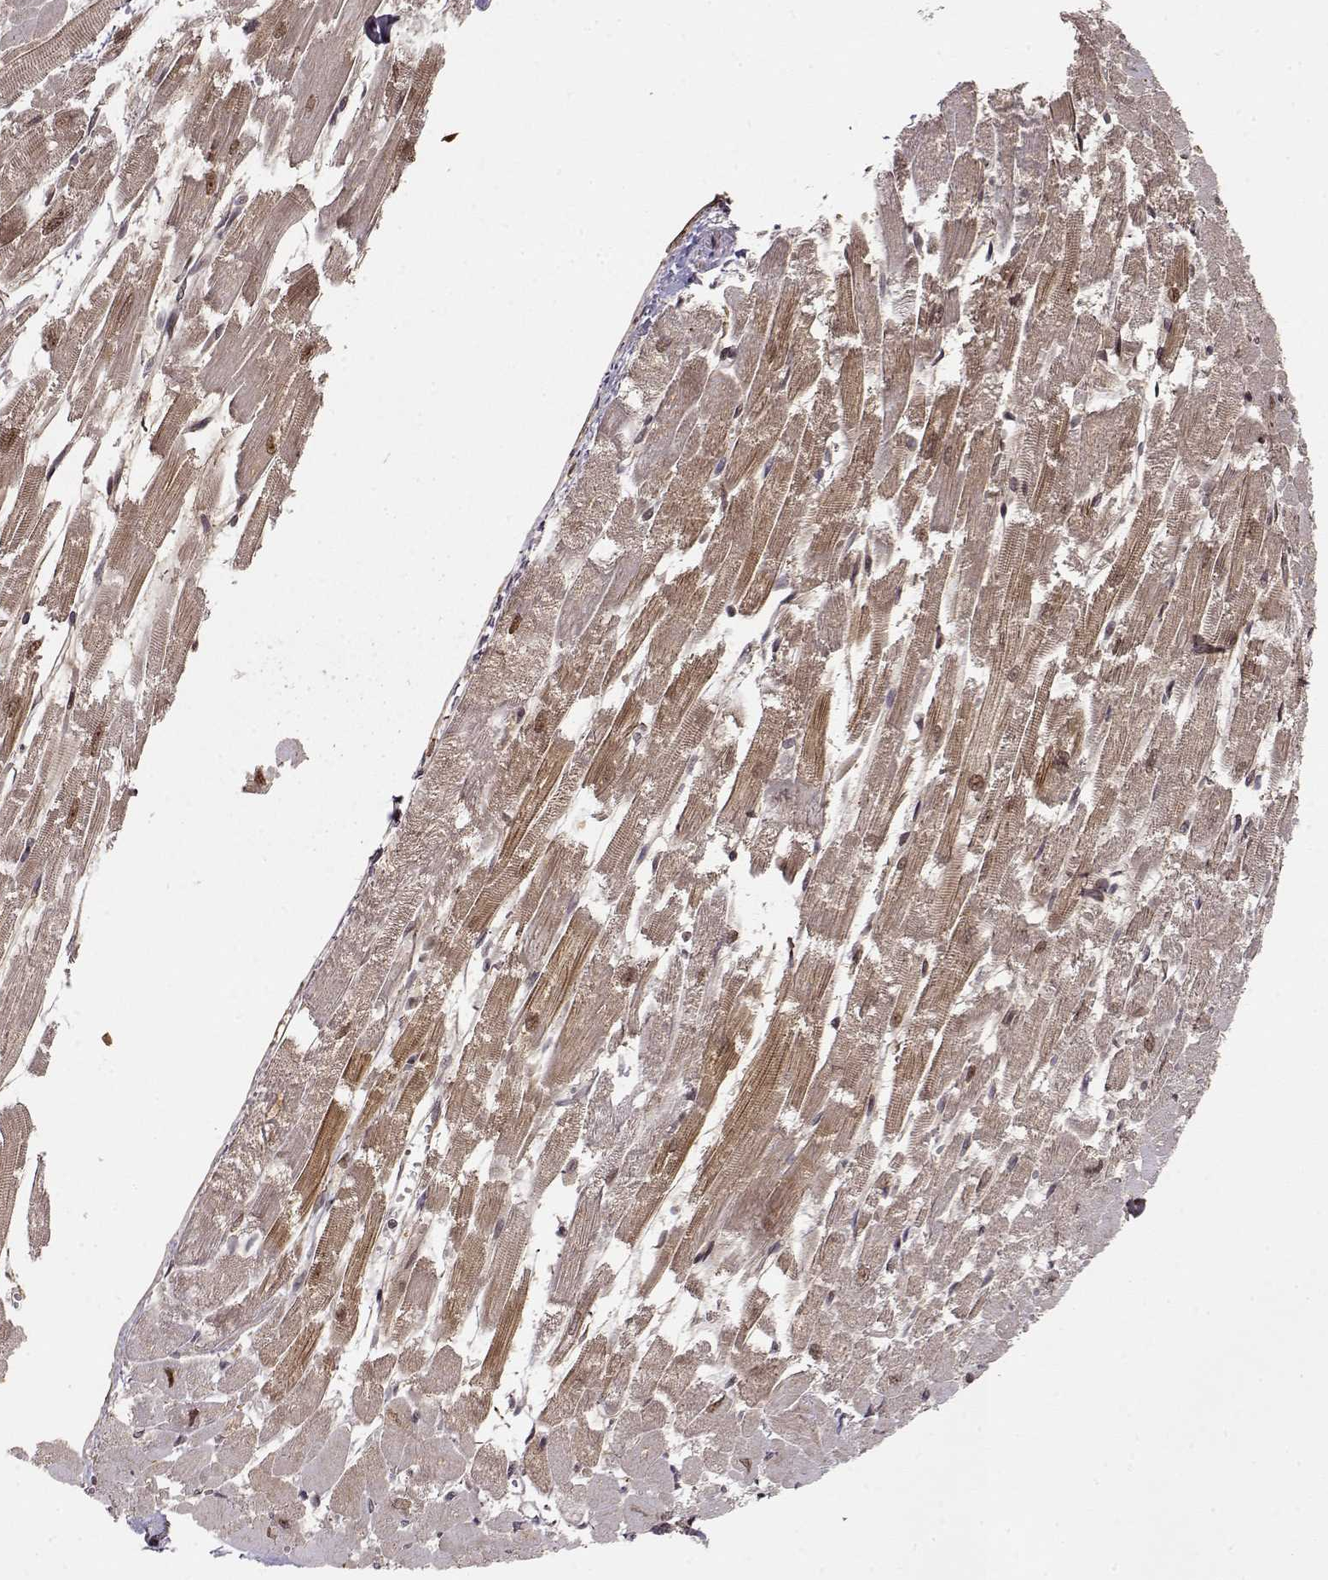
{"staining": {"intensity": "moderate", "quantity": "25%-75%", "location": "cytoplasmic/membranous,nuclear"}, "tissue": "heart muscle", "cell_type": "Cardiomyocytes", "image_type": "normal", "snomed": [{"axis": "morphology", "description": "Normal tissue, NOS"}, {"axis": "topography", "description": "Heart"}], "caption": "DAB immunohistochemical staining of unremarkable heart muscle demonstrates moderate cytoplasmic/membranous,nuclear protein positivity in about 25%-75% of cardiomyocytes. (DAB = brown stain, brightfield microscopy at high magnification).", "gene": "MAEA", "patient": {"sex": "female", "age": 52}}